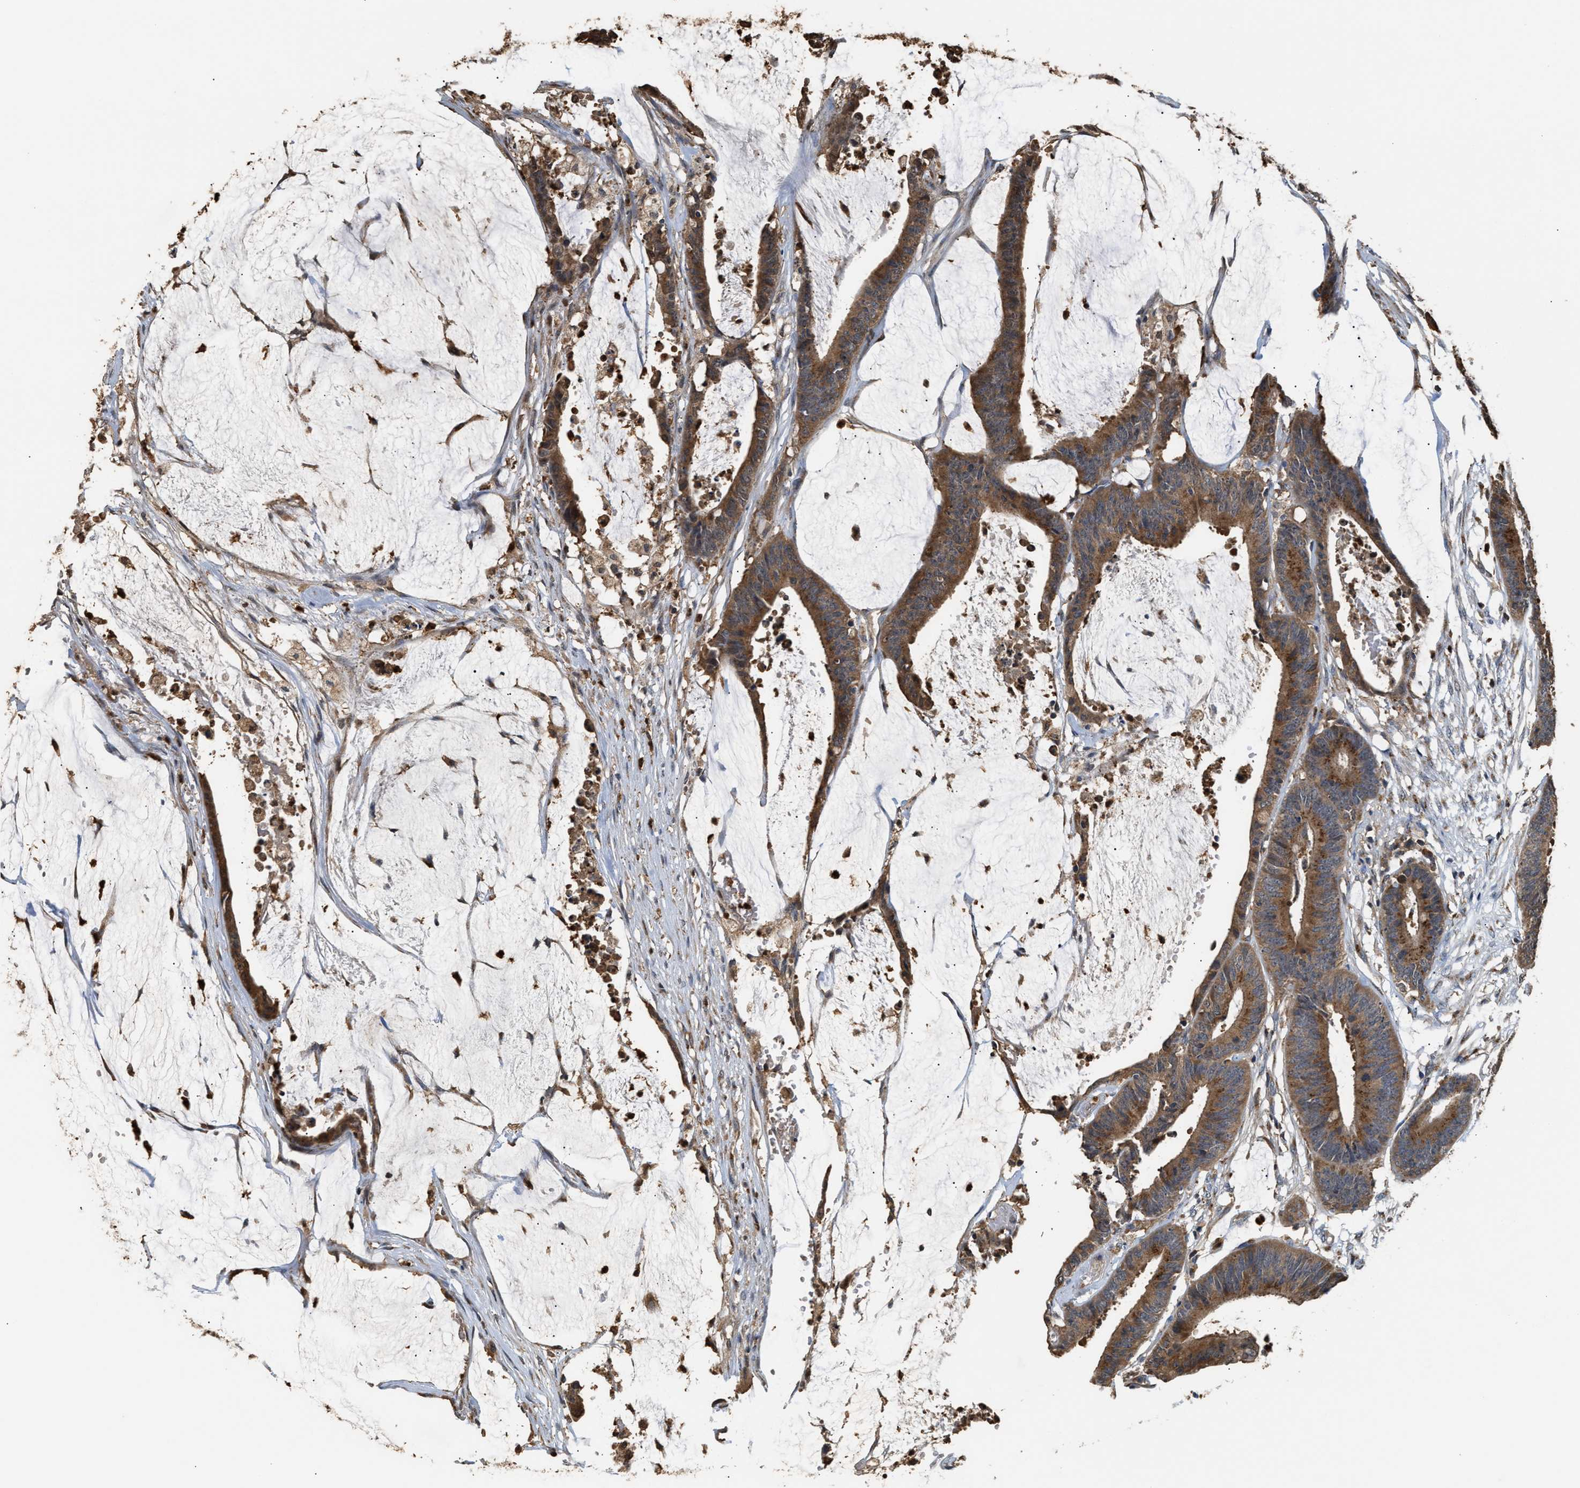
{"staining": {"intensity": "strong", "quantity": ">75%", "location": "cytoplasmic/membranous"}, "tissue": "colorectal cancer", "cell_type": "Tumor cells", "image_type": "cancer", "snomed": [{"axis": "morphology", "description": "Adenocarcinoma, NOS"}, {"axis": "topography", "description": "Rectum"}], "caption": "The micrograph reveals a brown stain indicating the presence of a protein in the cytoplasmic/membranous of tumor cells in colorectal cancer.", "gene": "CHUK", "patient": {"sex": "female", "age": 66}}